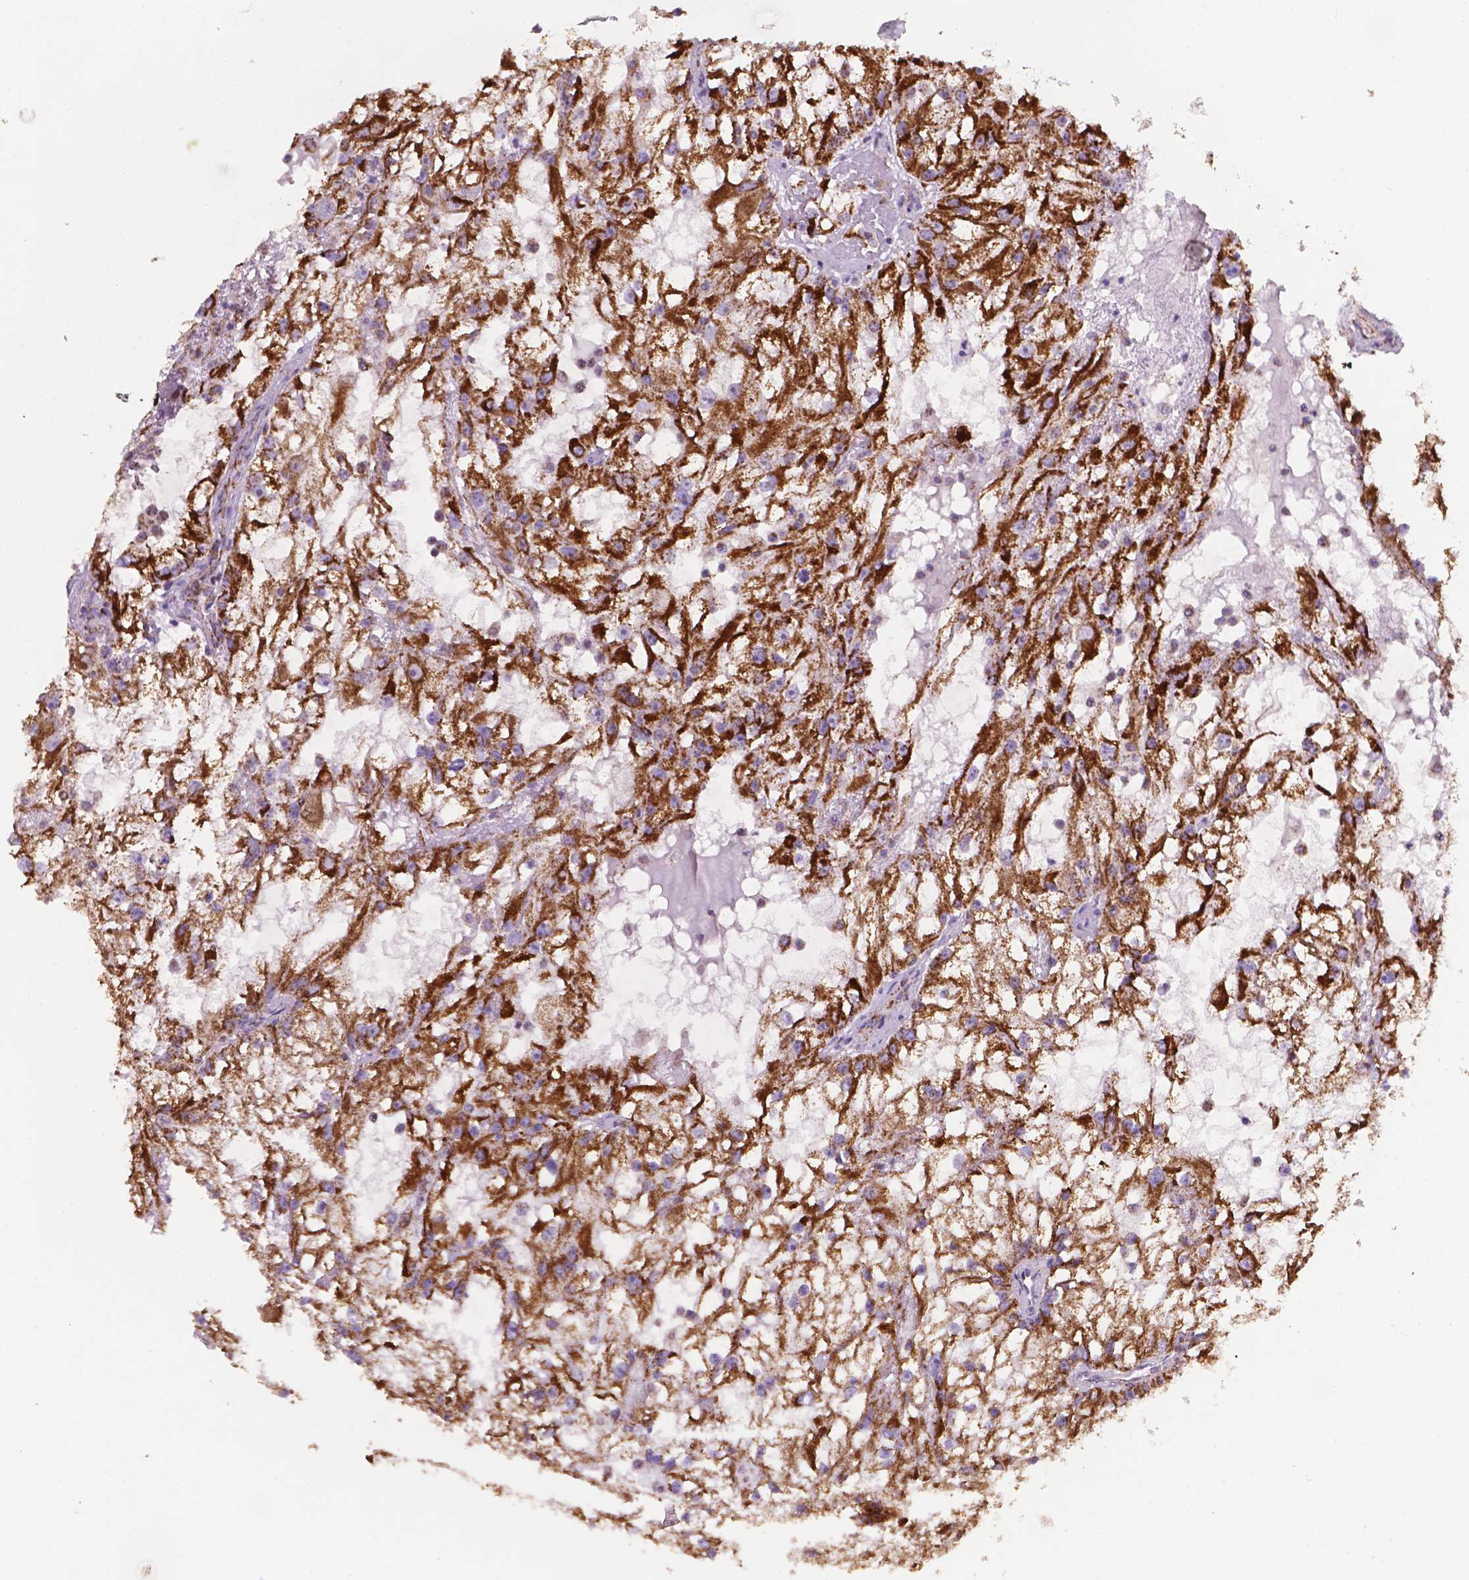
{"staining": {"intensity": "strong", "quantity": ">75%", "location": "cytoplasmic/membranous"}, "tissue": "renal cancer", "cell_type": "Tumor cells", "image_type": "cancer", "snomed": [{"axis": "morphology", "description": "Adenocarcinoma, NOS"}, {"axis": "topography", "description": "Kidney"}], "caption": "This is a histology image of immunohistochemistry (IHC) staining of renal cancer (adenocarcinoma), which shows strong staining in the cytoplasmic/membranous of tumor cells.", "gene": "HSPD1", "patient": {"sex": "male", "age": 59}}